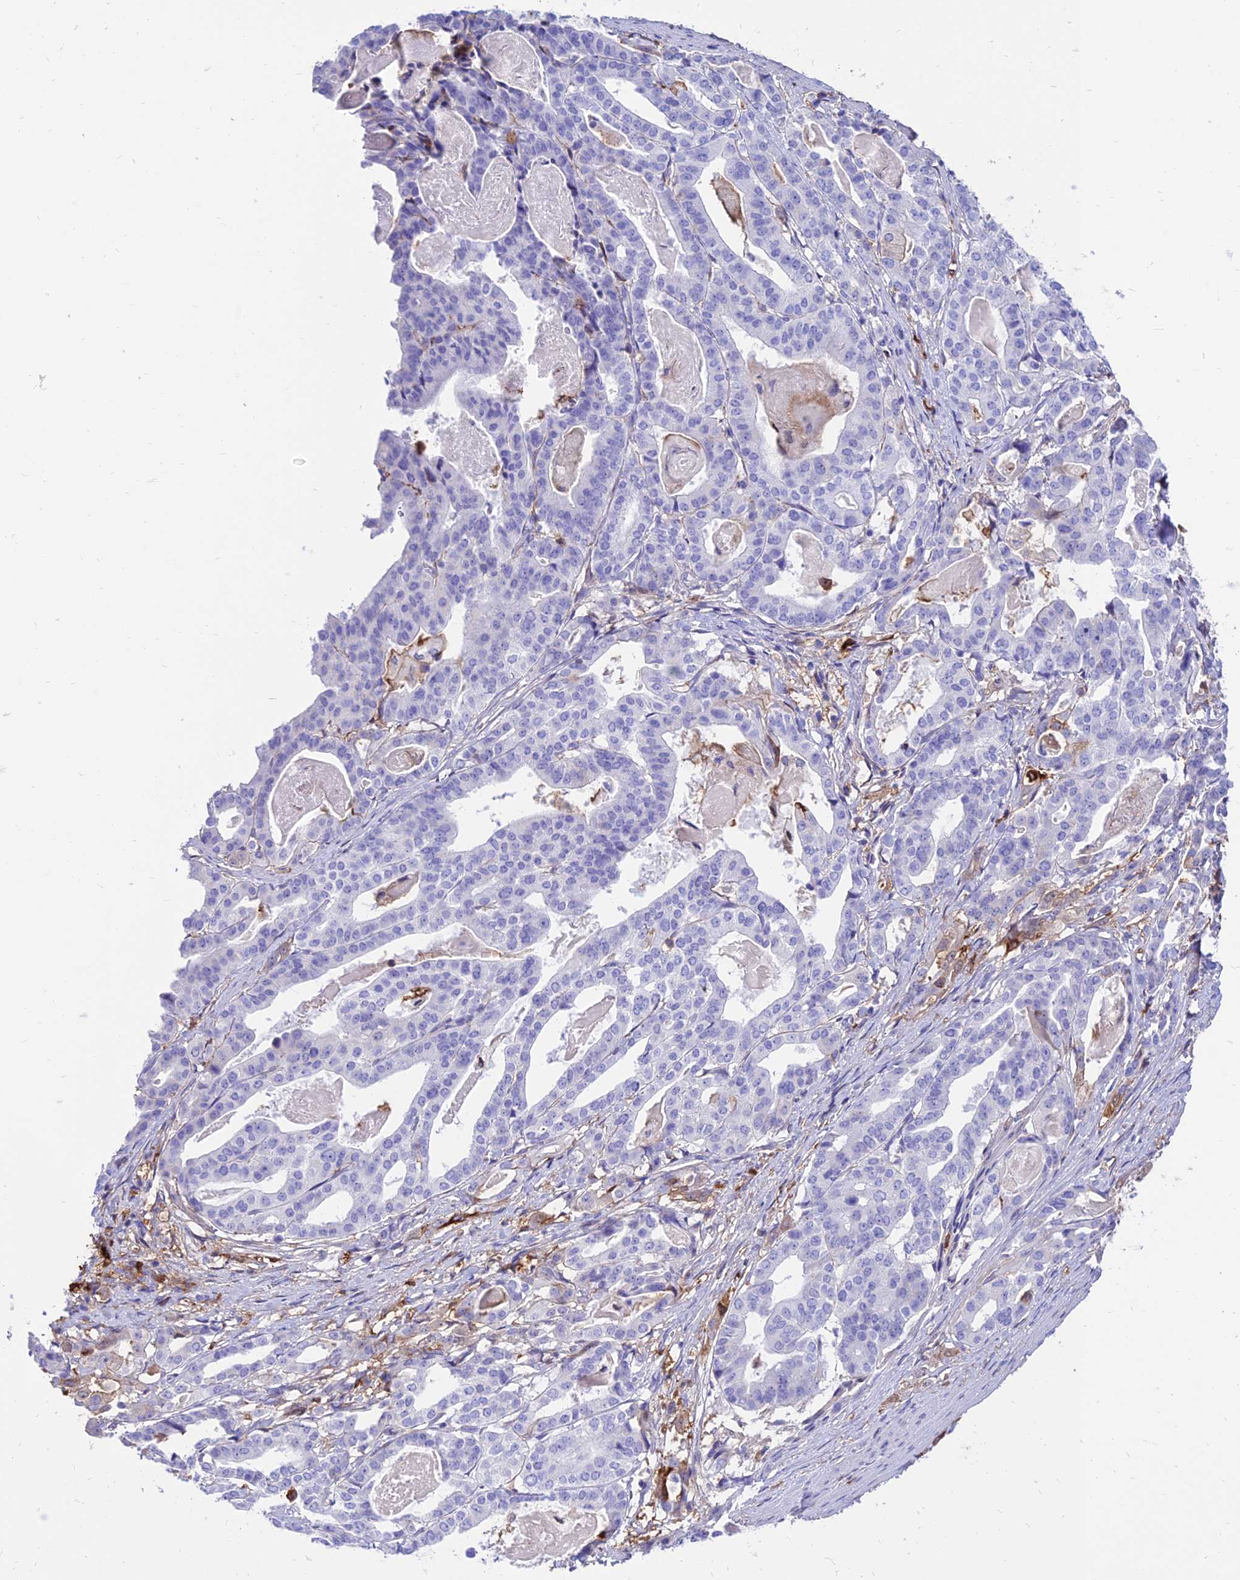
{"staining": {"intensity": "negative", "quantity": "none", "location": "none"}, "tissue": "stomach cancer", "cell_type": "Tumor cells", "image_type": "cancer", "snomed": [{"axis": "morphology", "description": "Adenocarcinoma, NOS"}, {"axis": "topography", "description": "Stomach"}], "caption": "Immunohistochemistry photomicrograph of neoplastic tissue: adenocarcinoma (stomach) stained with DAB exhibits no significant protein expression in tumor cells. (DAB (3,3'-diaminobenzidine) immunohistochemistry, high magnification).", "gene": "SREK1IP1", "patient": {"sex": "male", "age": 48}}